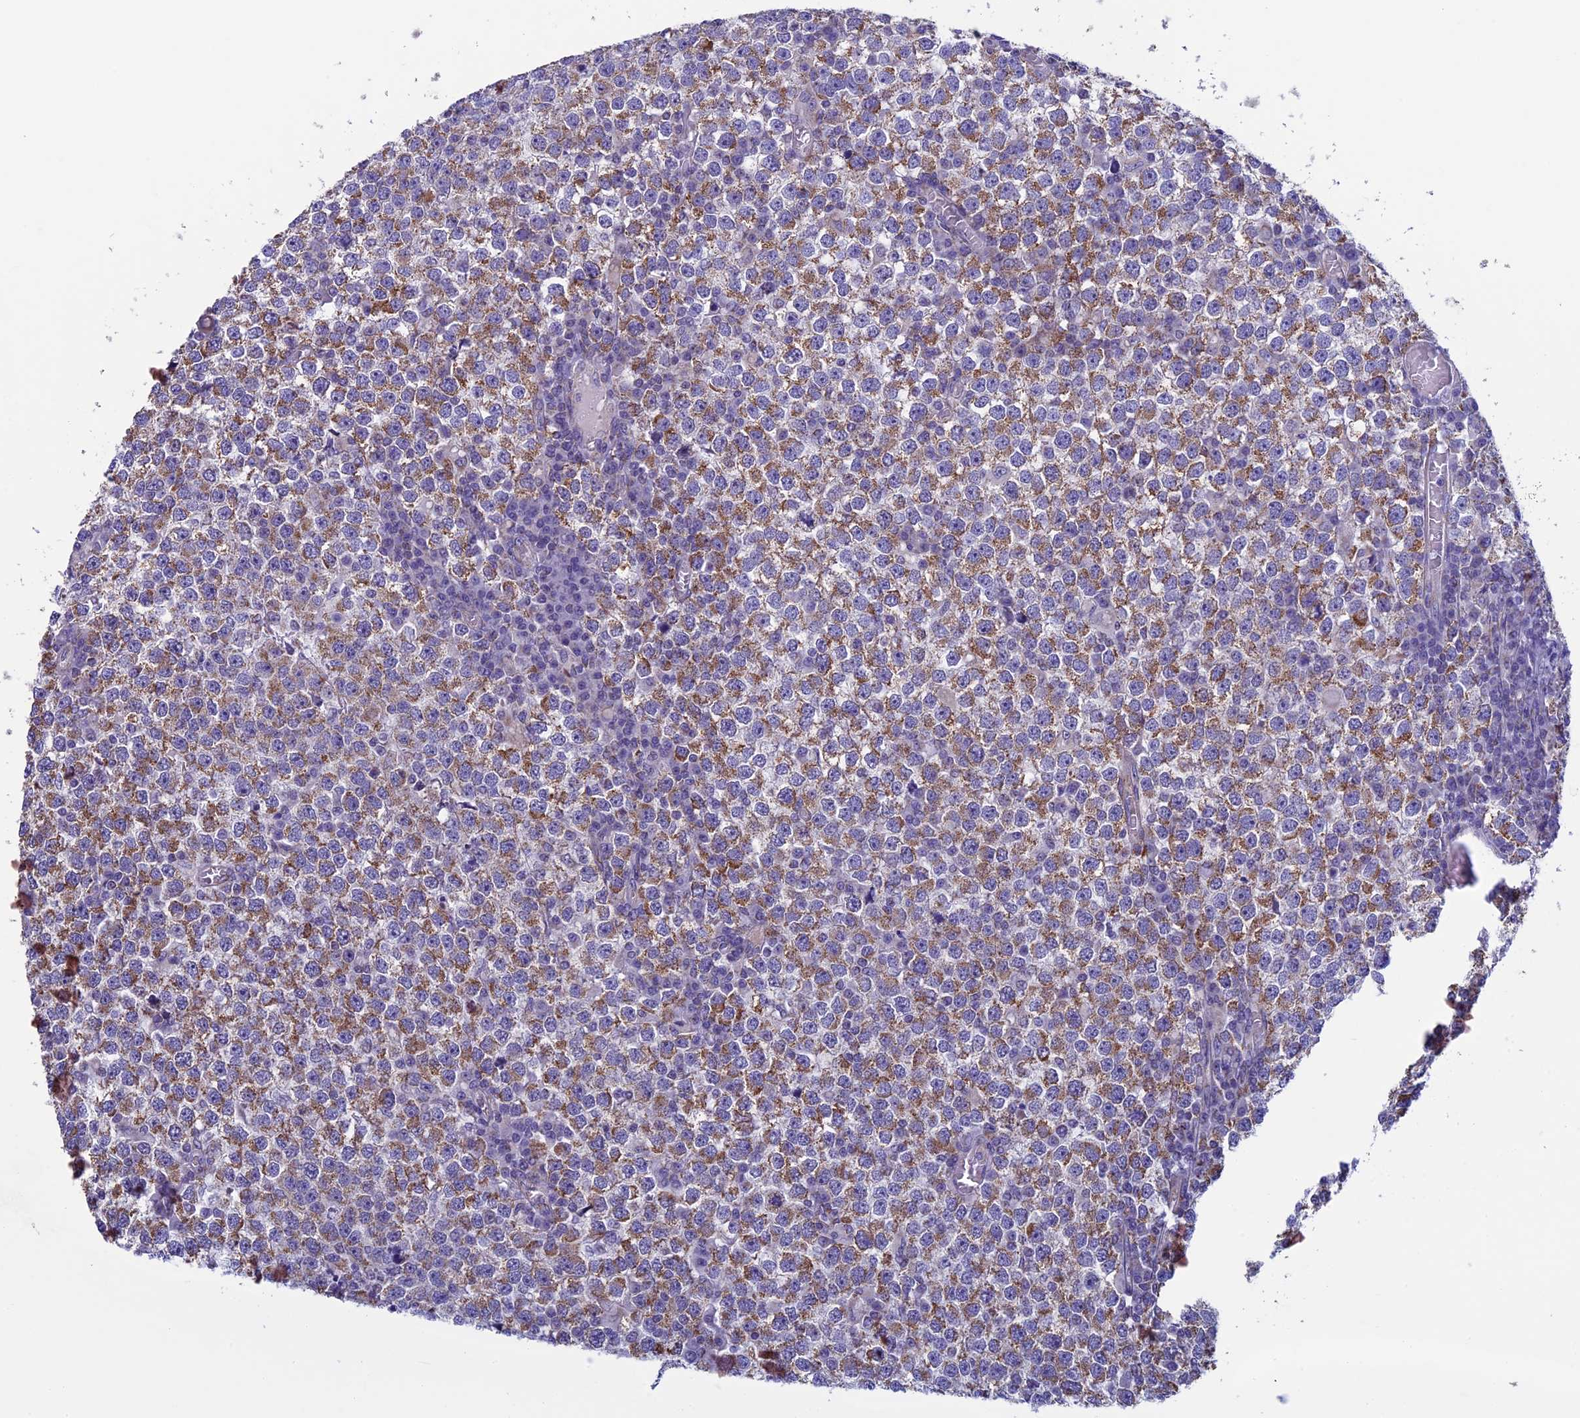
{"staining": {"intensity": "moderate", "quantity": ">75%", "location": "cytoplasmic/membranous"}, "tissue": "testis cancer", "cell_type": "Tumor cells", "image_type": "cancer", "snomed": [{"axis": "morphology", "description": "Seminoma, NOS"}, {"axis": "topography", "description": "Testis"}], "caption": "This is an image of immunohistochemistry (IHC) staining of testis seminoma, which shows moderate positivity in the cytoplasmic/membranous of tumor cells.", "gene": "MFSD12", "patient": {"sex": "male", "age": 65}}